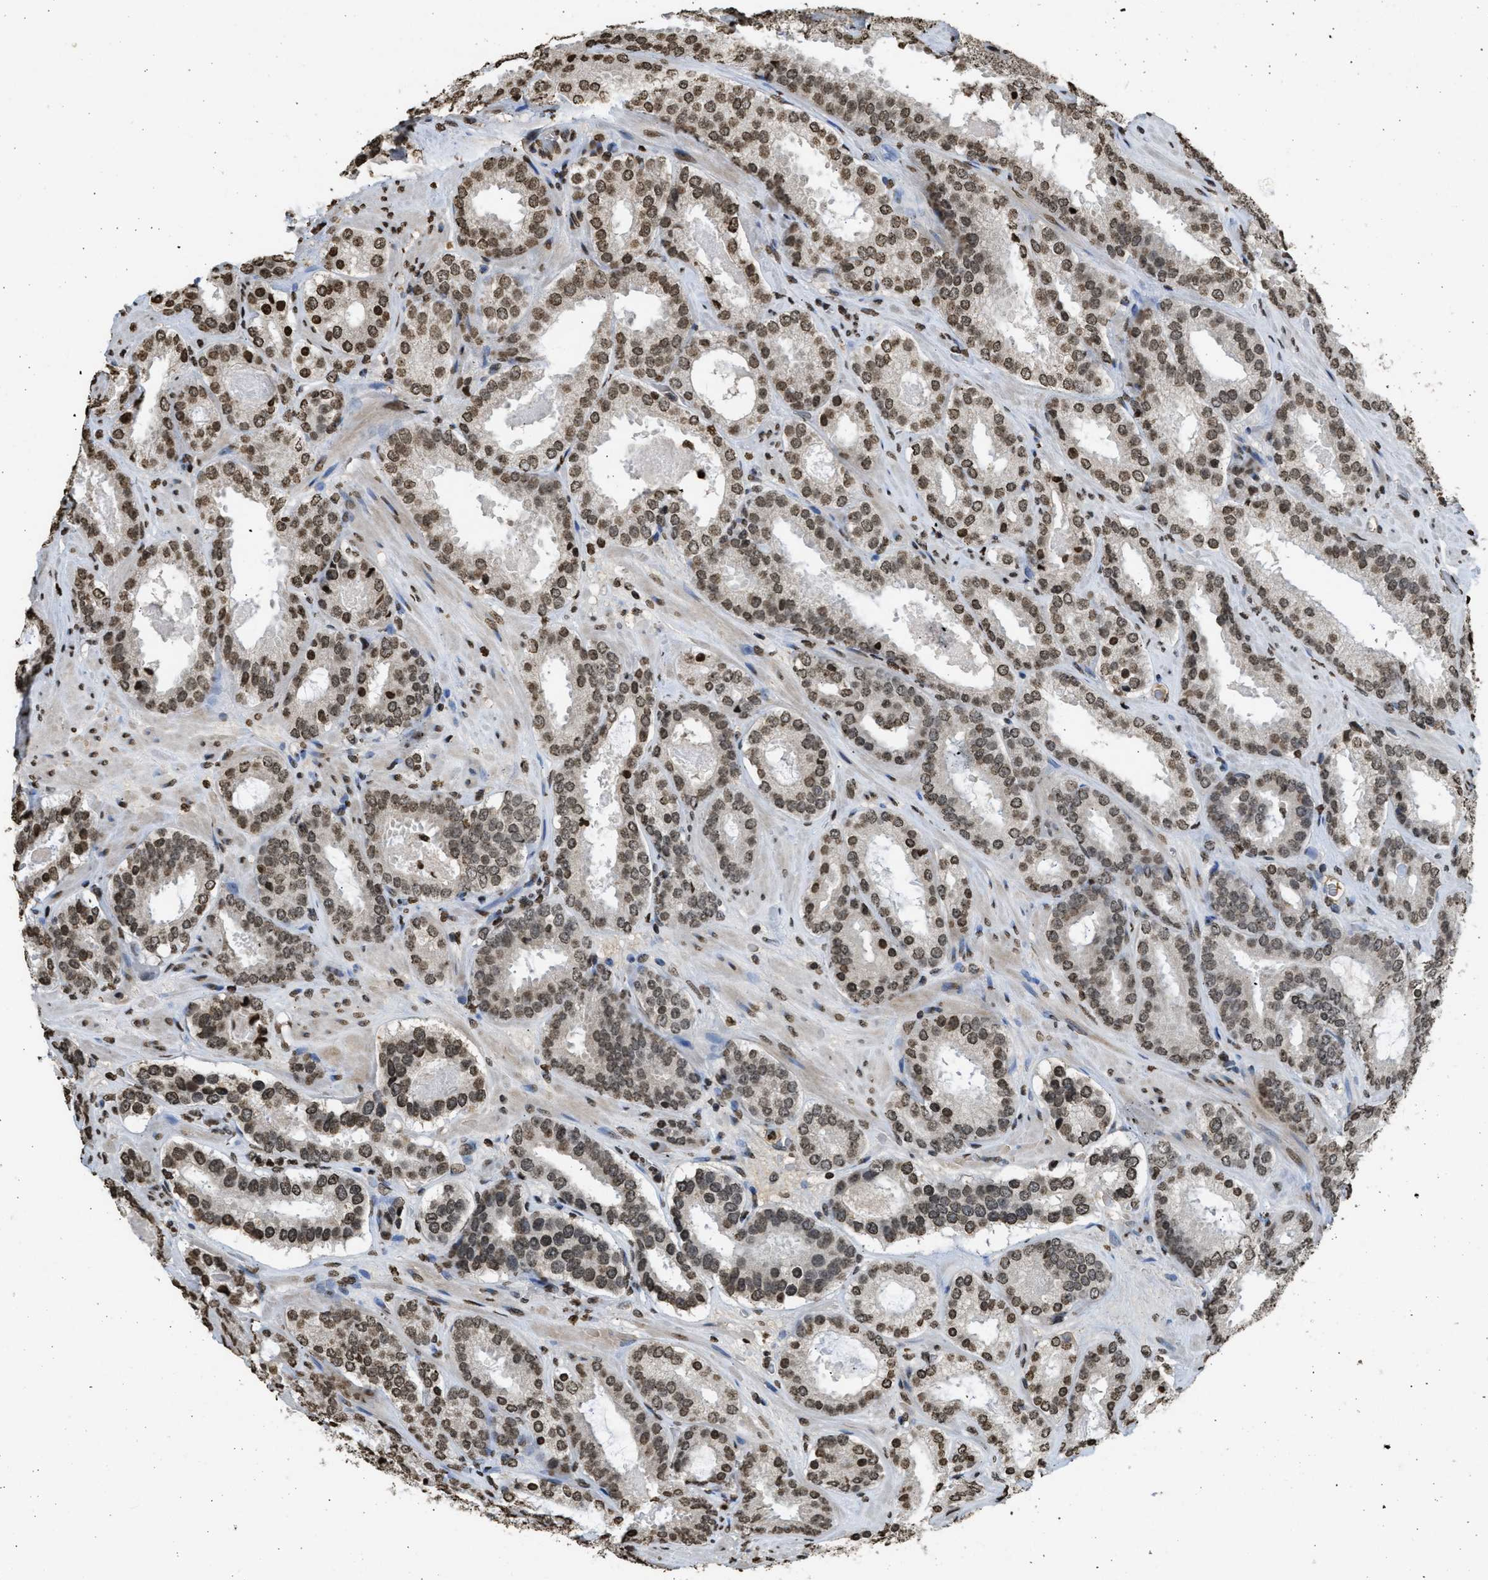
{"staining": {"intensity": "moderate", "quantity": ">75%", "location": "nuclear"}, "tissue": "prostate cancer", "cell_type": "Tumor cells", "image_type": "cancer", "snomed": [{"axis": "morphology", "description": "Adenocarcinoma, Low grade"}, {"axis": "topography", "description": "Prostate"}], "caption": "Low-grade adenocarcinoma (prostate) was stained to show a protein in brown. There is medium levels of moderate nuclear positivity in about >75% of tumor cells. (DAB (3,3'-diaminobenzidine) IHC, brown staining for protein, blue staining for nuclei).", "gene": "RRAGC", "patient": {"sex": "male", "age": 69}}